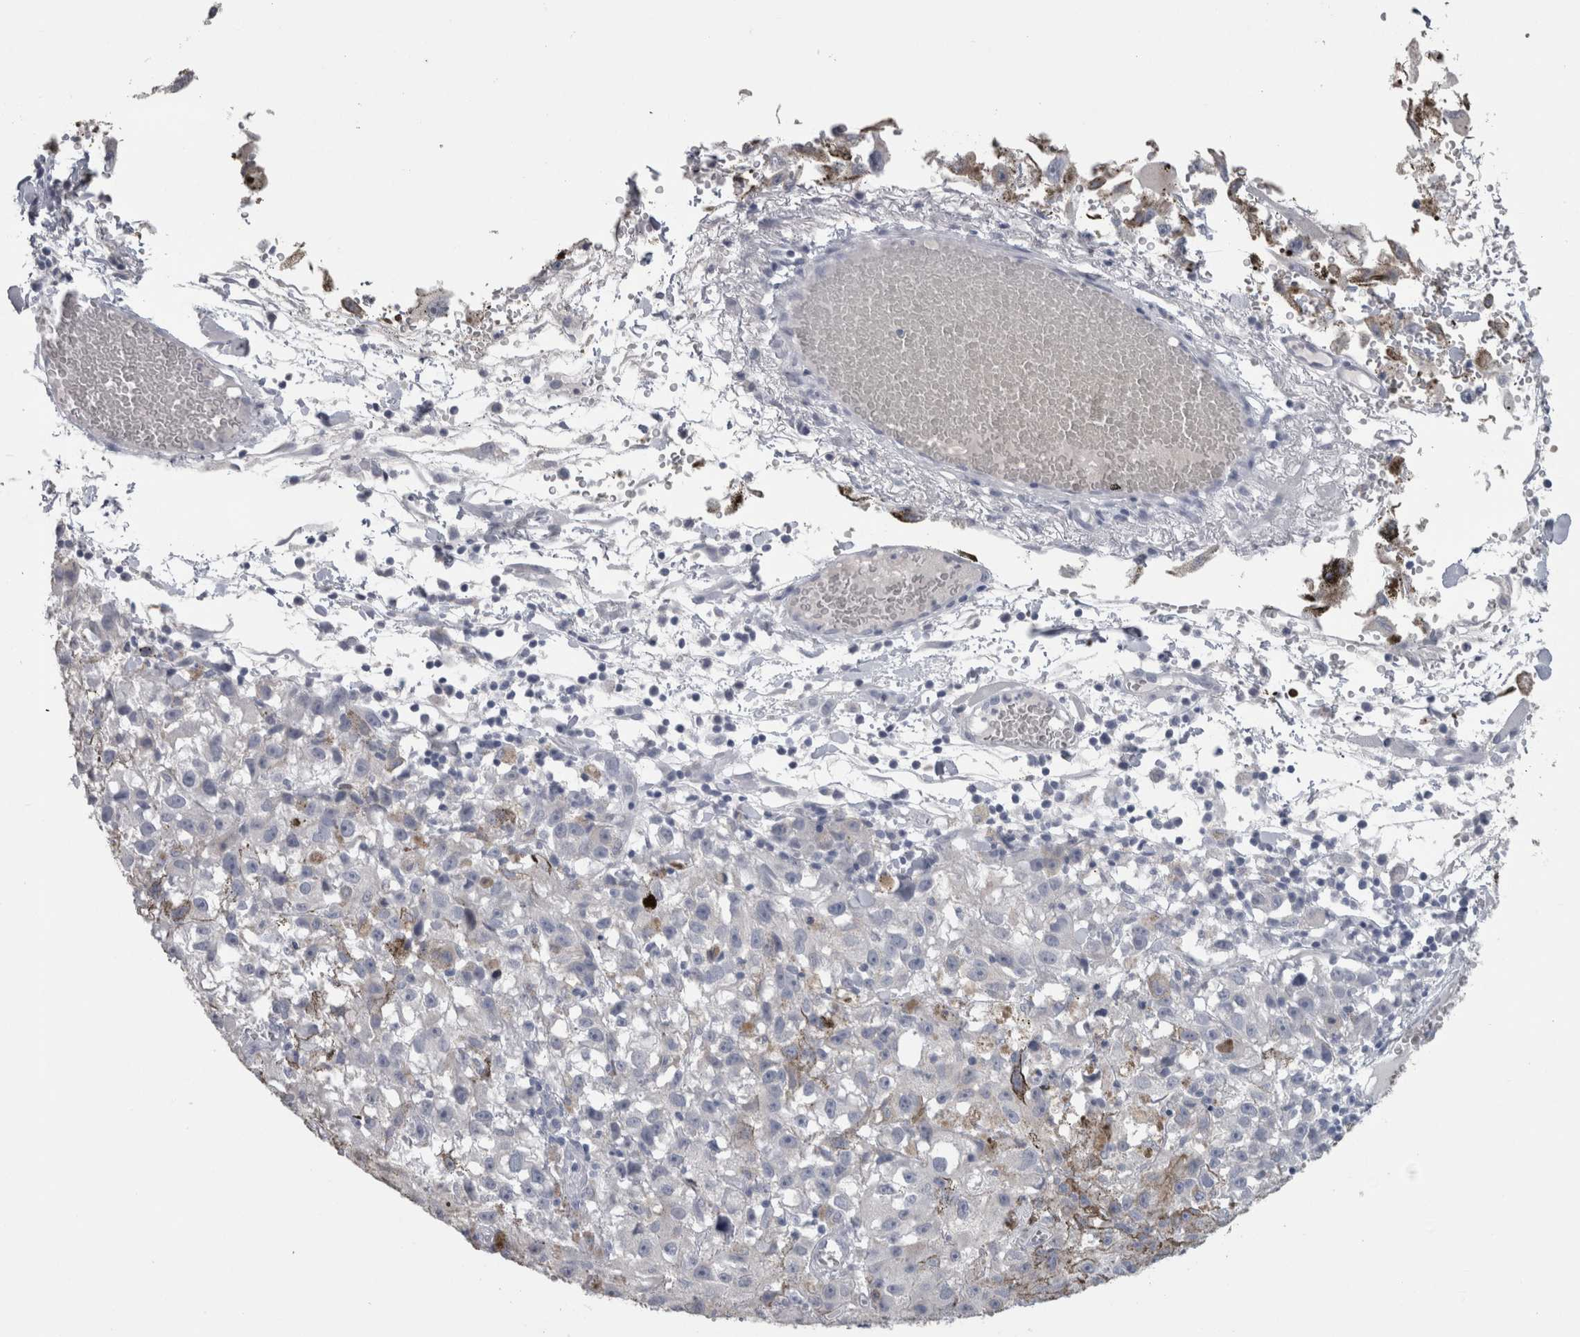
{"staining": {"intensity": "negative", "quantity": "none", "location": "none"}, "tissue": "melanoma", "cell_type": "Tumor cells", "image_type": "cancer", "snomed": [{"axis": "morphology", "description": "Malignant melanoma, NOS"}, {"axis": "topography", "description": "Skin"}], "caption": "The histopathology image exhibits no significant staining in tumor cells of malignant melanoma. (DAB immunohistochemistry (IHC) with hematoxylin counter stain).", "gene": "CA8", "patient": {"sex": "female", "age": 104}}